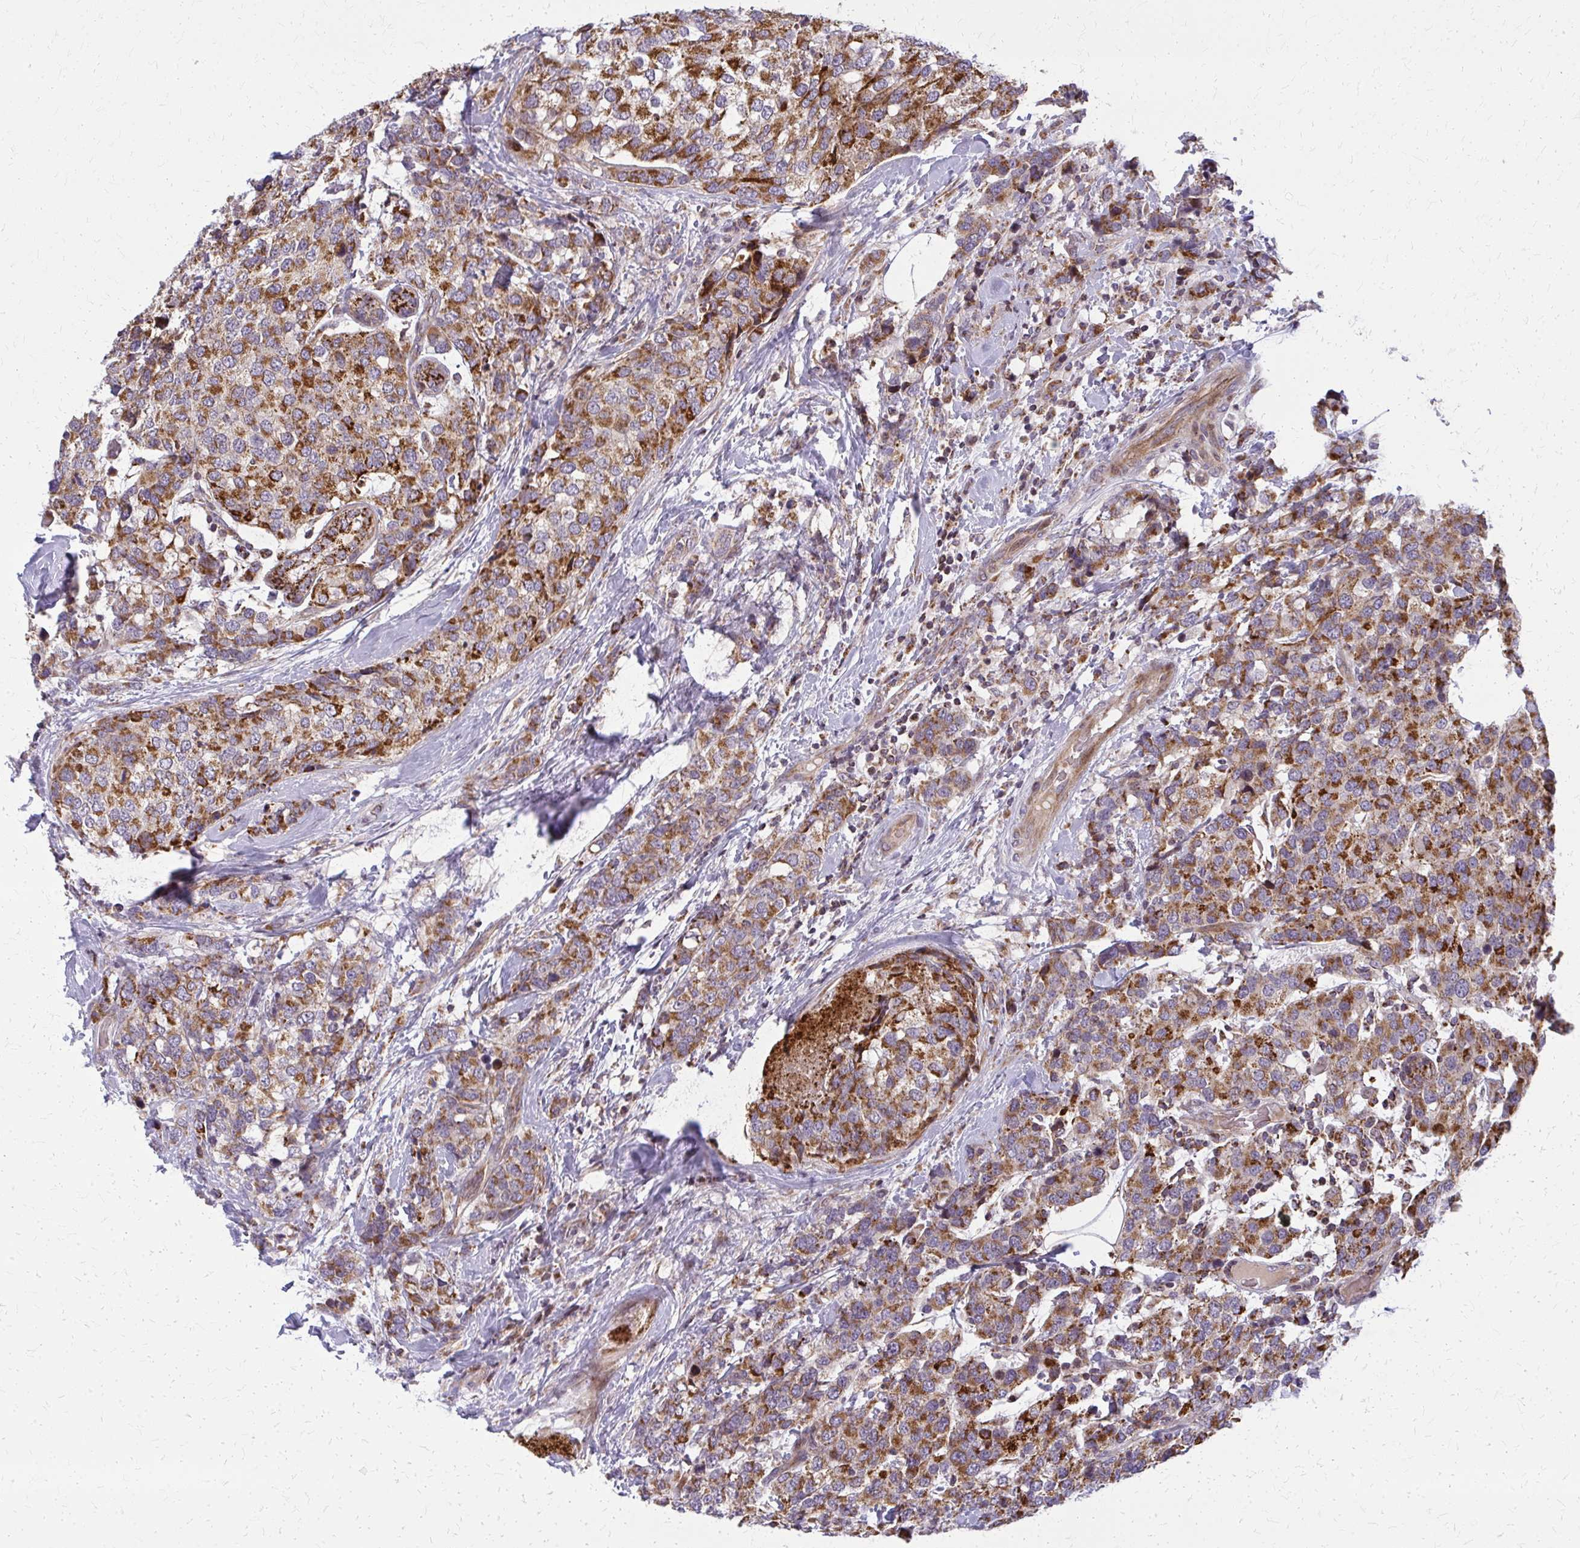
{"staining": {"intensity": "moderate", "quantity": ">75%", "location": "cytoplasmic/membranous"}, "tissue": "breast cancer", "cell_type": "Tumor cells", "image_type": "cancer", "snomed": [{"axis": "morphology", "description": "Lobular carcinoma"}, {"axis": "topography", "description": "Breast"}], "caption": "Immunohistochemistry (IHC) (DAB) staining of human breast cancer (lobular carcinoma) demonstrates moderate cytoplasmic/membranous protein positivity in approximately >75% of tumor cells.", "gene": "MCCC1", "patient": {"sex": "female", "age": 59}}